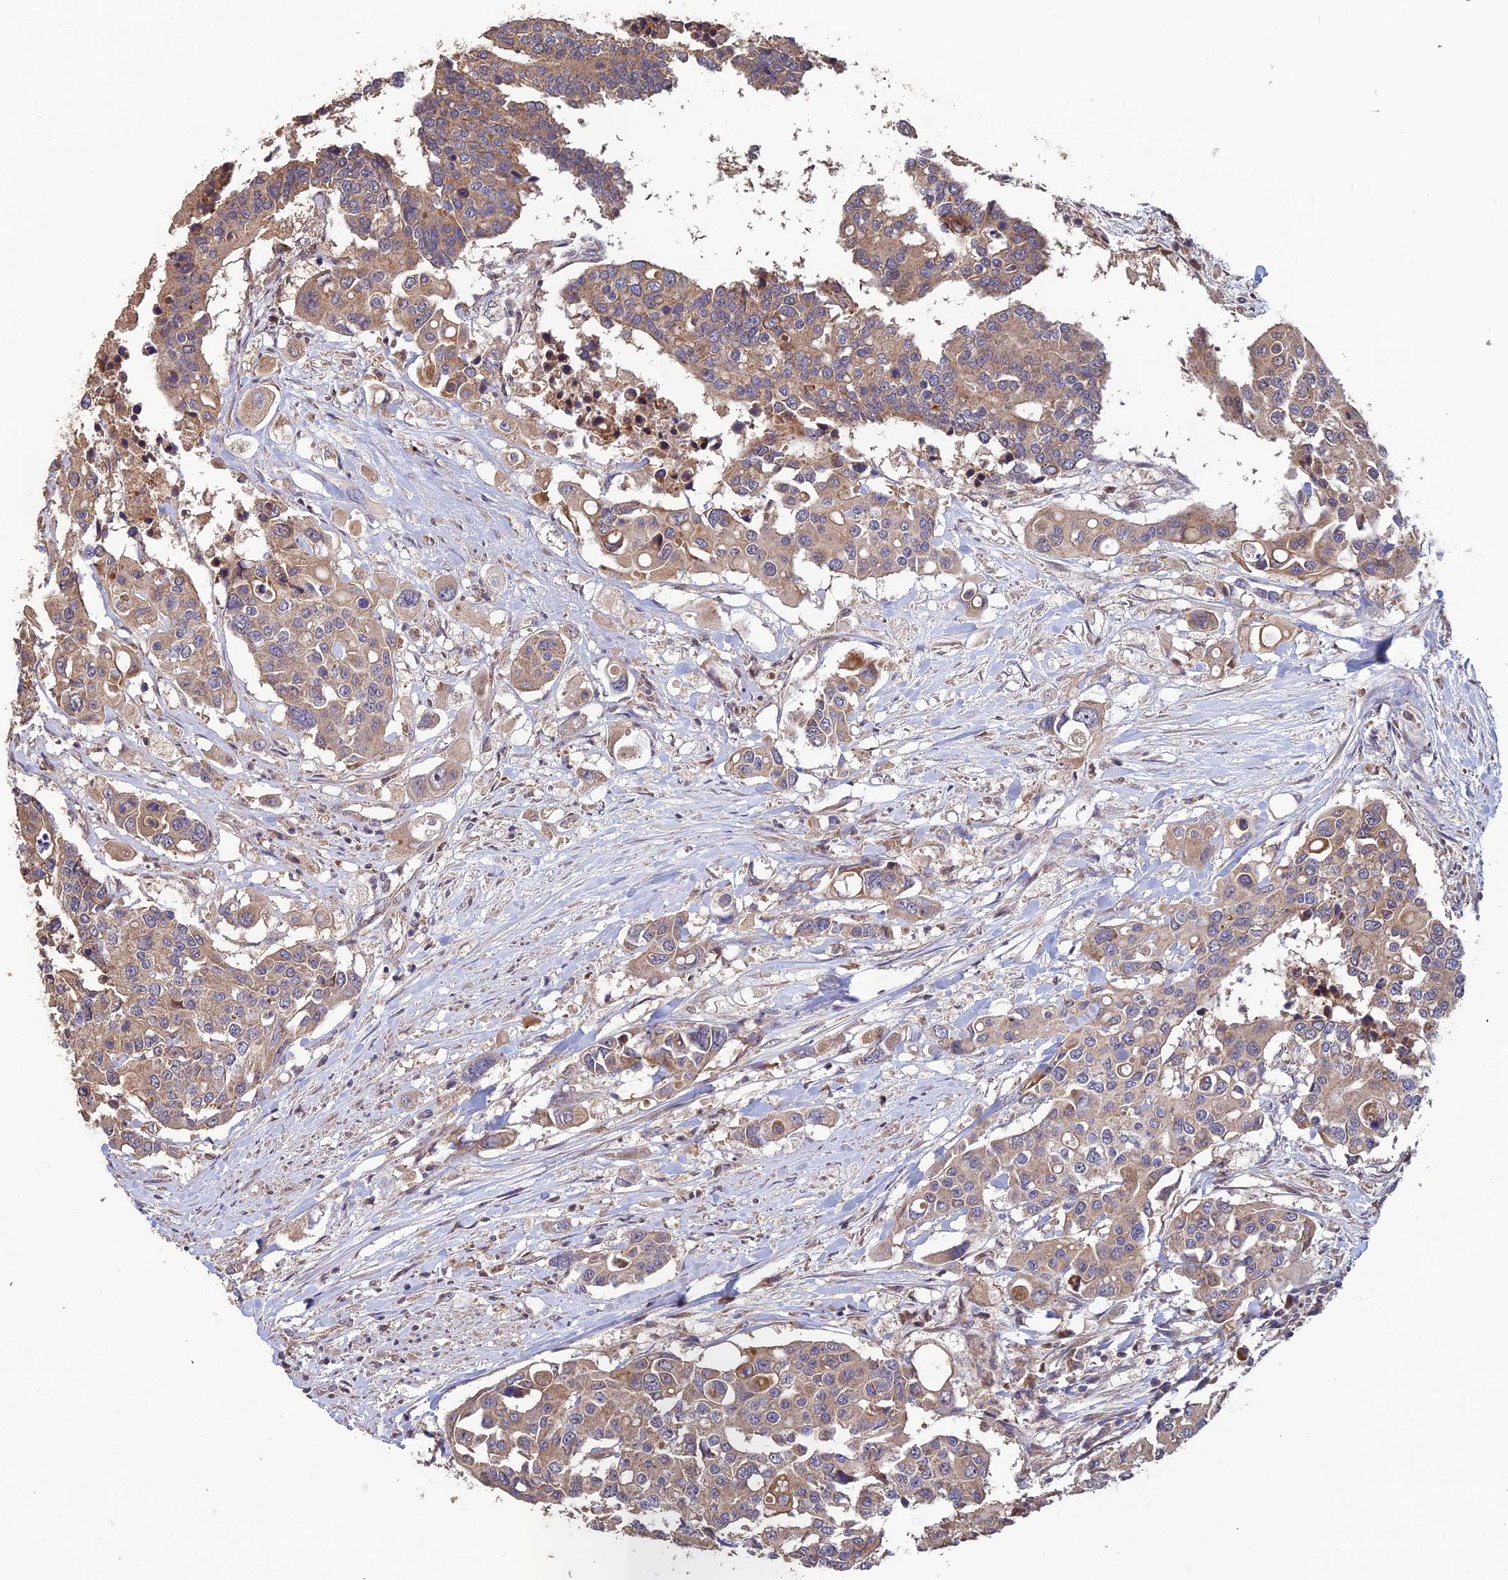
{"staining": {"intensity": "moderate", "quantity": ">75%", "location": "cytoplasmic/membranous"}, "tissue": "colorectal cancer", "cell_type": "Tumor cells", "image_type": "cancer", "snomed": [{"axis": "morphology", "description": "Adenocarcinoma, NOS"}, {"axis": "topography", "description": "Colon"}], "caption": "Colorectal cancer (adenocarcinoma) tissue demonstrates moderate cytoplasmic/membranous expression in about >75% of tumor cells Using DAB (3,3'-diaminobenzidine) (brown) and hematoxylin (blue) stains, captured at high magnification using brightfield microscopy.", "gene": "SHISA5", "patient": {"sex": "male", "age": 77}}